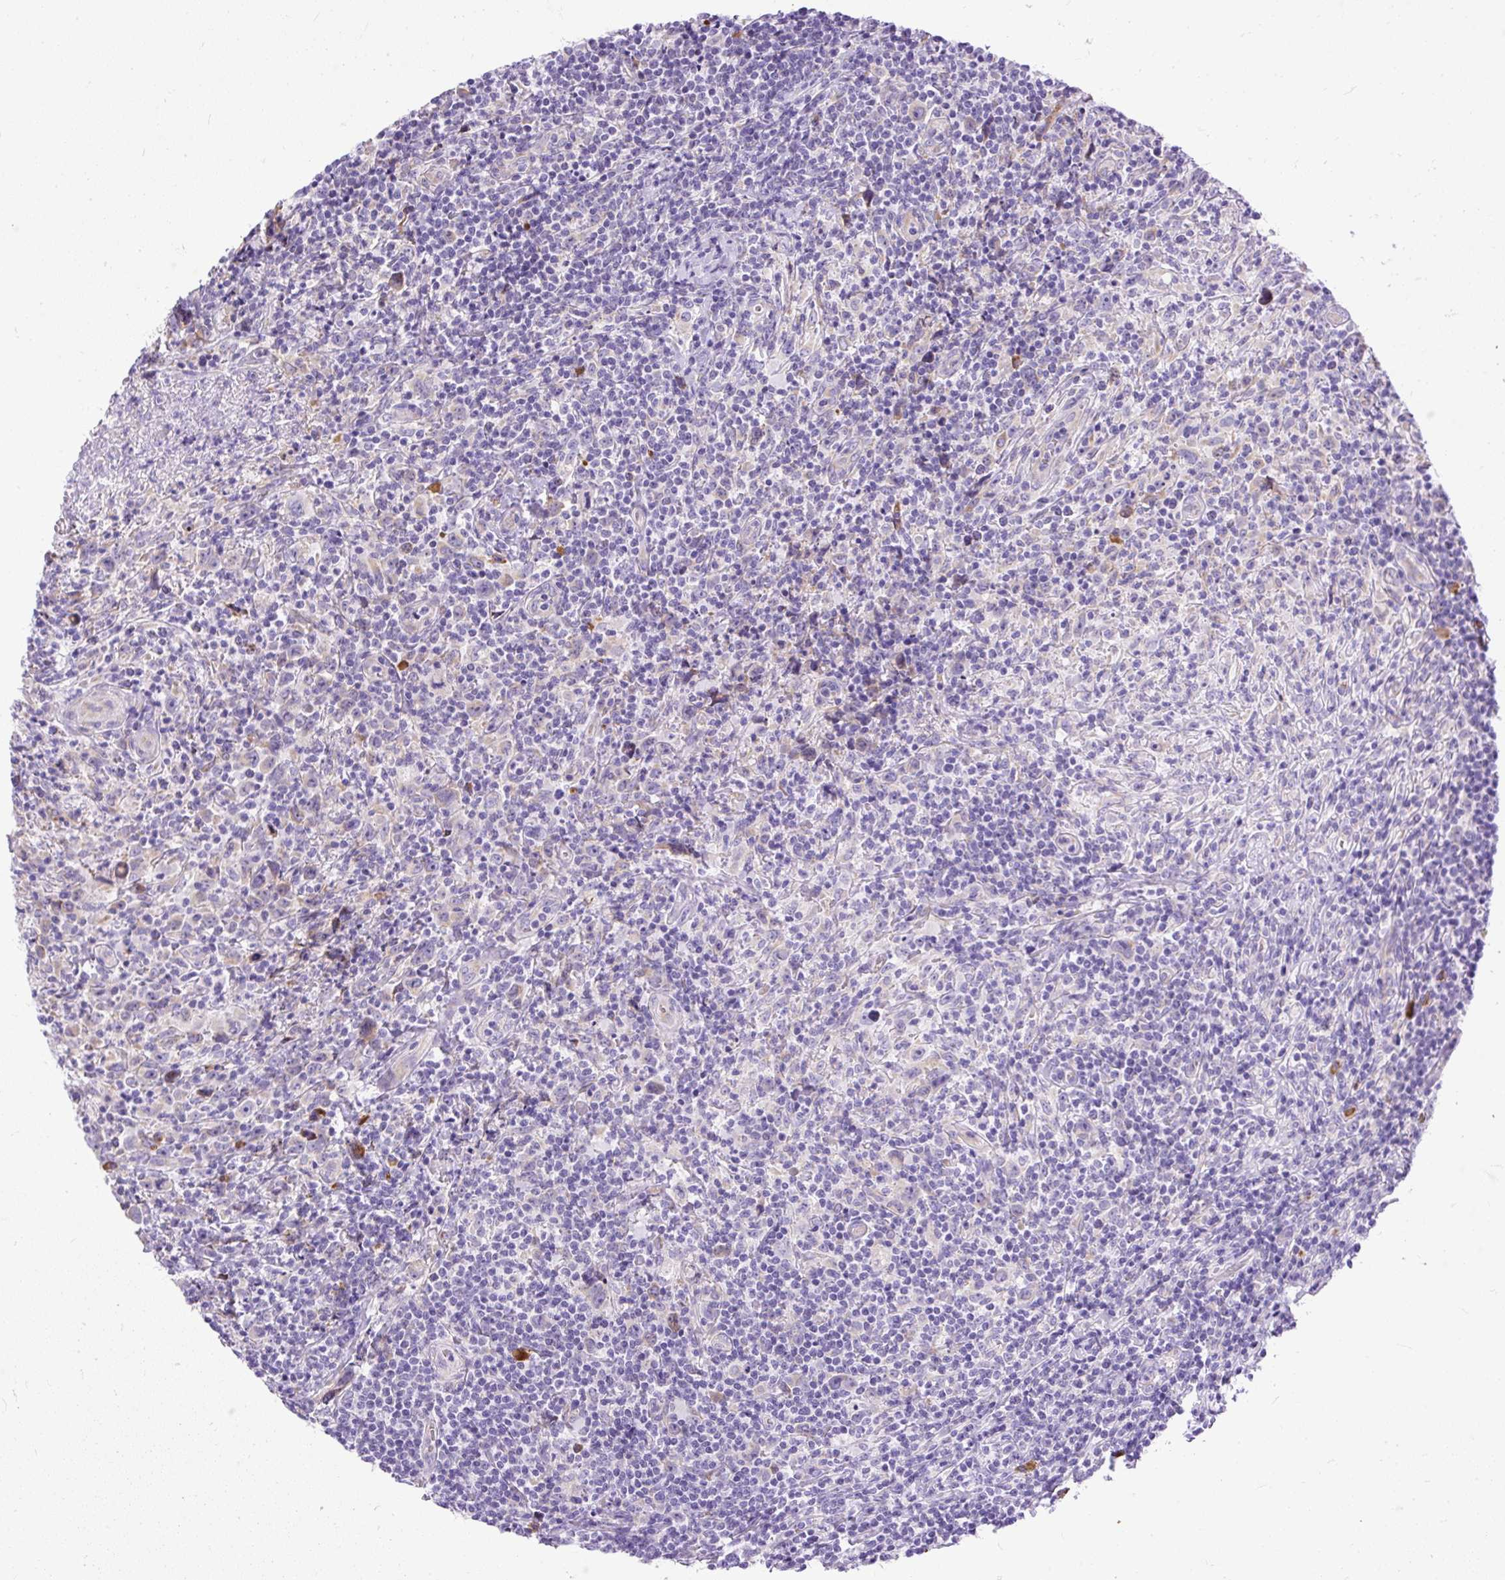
{"staining": {"intensity": "negative", "quantity": "none", "location": "none"}, "tissue": "lymphoma", "cell_type": "Tumor cells", "image_type": "cancer", "snomed": [{"axis": "morphology", "description": "Hodgkin's disease, NOS"}, {"axis": "topography", "description": "Lymph node"}], "caption": "IHC of human lymphoma displays no expression in tumor cells.", "gene": "SYBU", "patient": {"sex": "female", "age": 18}}